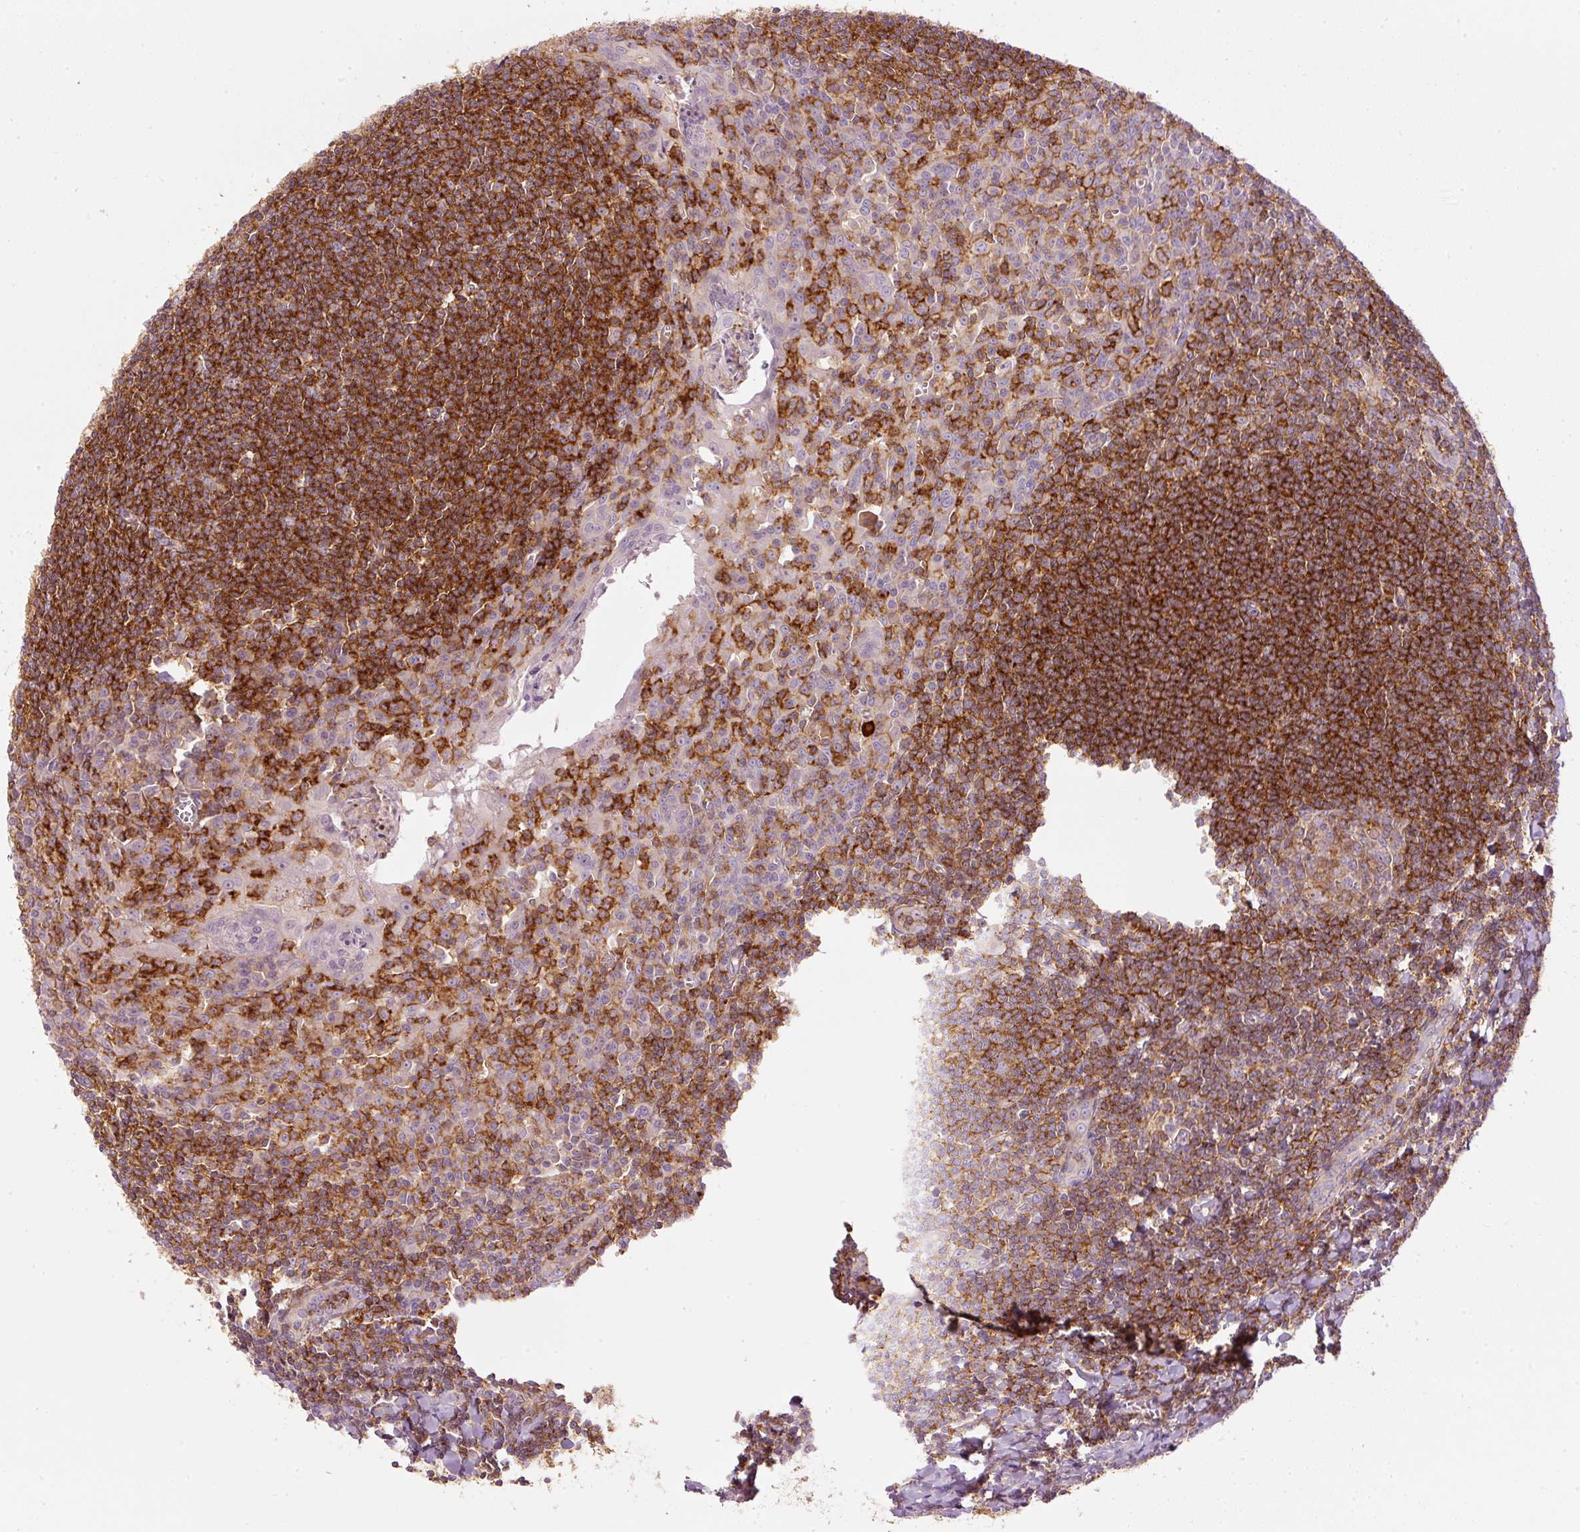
{"staining": {"intensity": "strong", "quantity": ">75%", "location": "cytoplasmic/membranous"}, "tissue": "tonsil", "cell_type": "Germinal center cells", "image_type": "normal", "snomed": [{"axis": "morphology", "description": "Normal tissue, NOS"}, {"axis": "topography", "description": "Tonsil"}], "caption": "Brown immunohistochemical staining in unremarkable human tonsil shows strong cytoplasmic/membranous staining in about >75% of germinal center cells.", "gene": "SIPA1", "patient": {"sex": "male", "age": 27}}